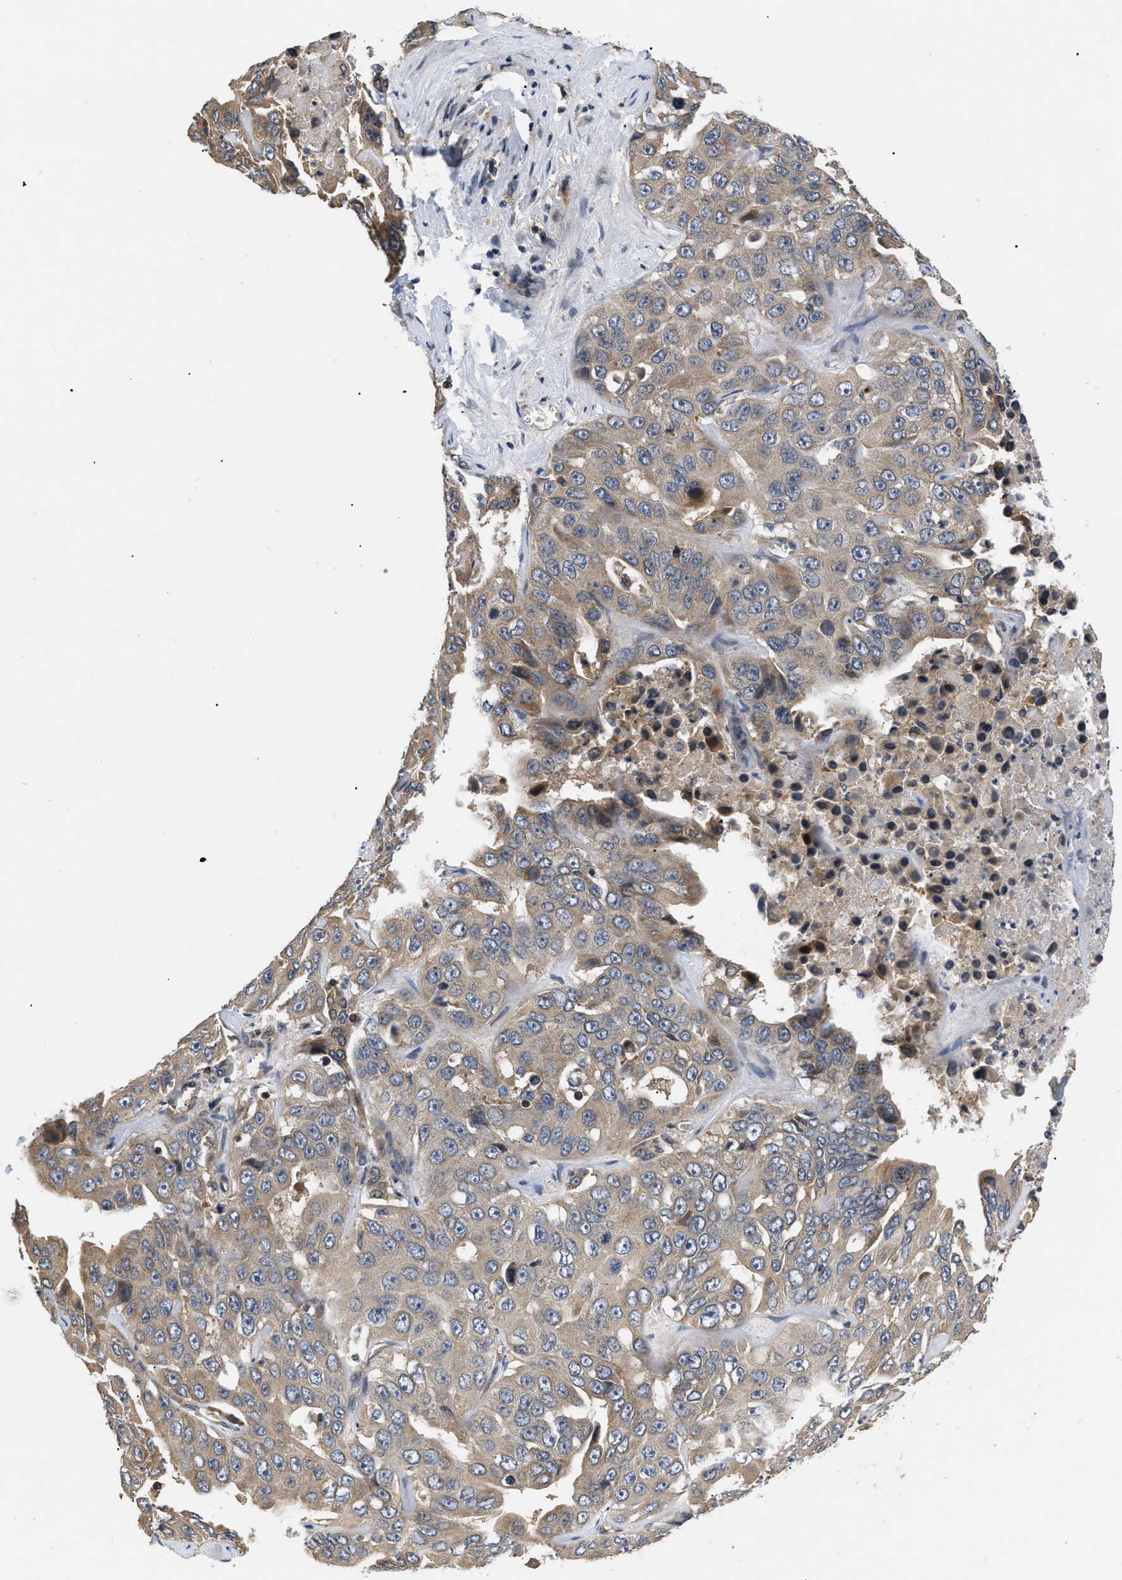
{"staining": {"intensity": "moderate", "quantity": ">75%", "location": "cytoplasmic/membranous"}, "tissue": "liver cancer", "cell_type": "Tumor cells", "image_type": "cancer", "snomed": [{"axis": "morphology", "description": "Cholangiocarcinoma"}, {"axis": "topography", "description": "Liver"}], "caption": "An immunohistochemistry histopathology image of neoplastic tissue is shown. Protein staining in brown labels moderate cytoplasmic/membranous positivity in liver cancer within tumor cells.", "gene": "HMGCR", "patient": {"sex": "female", "age": 52}}